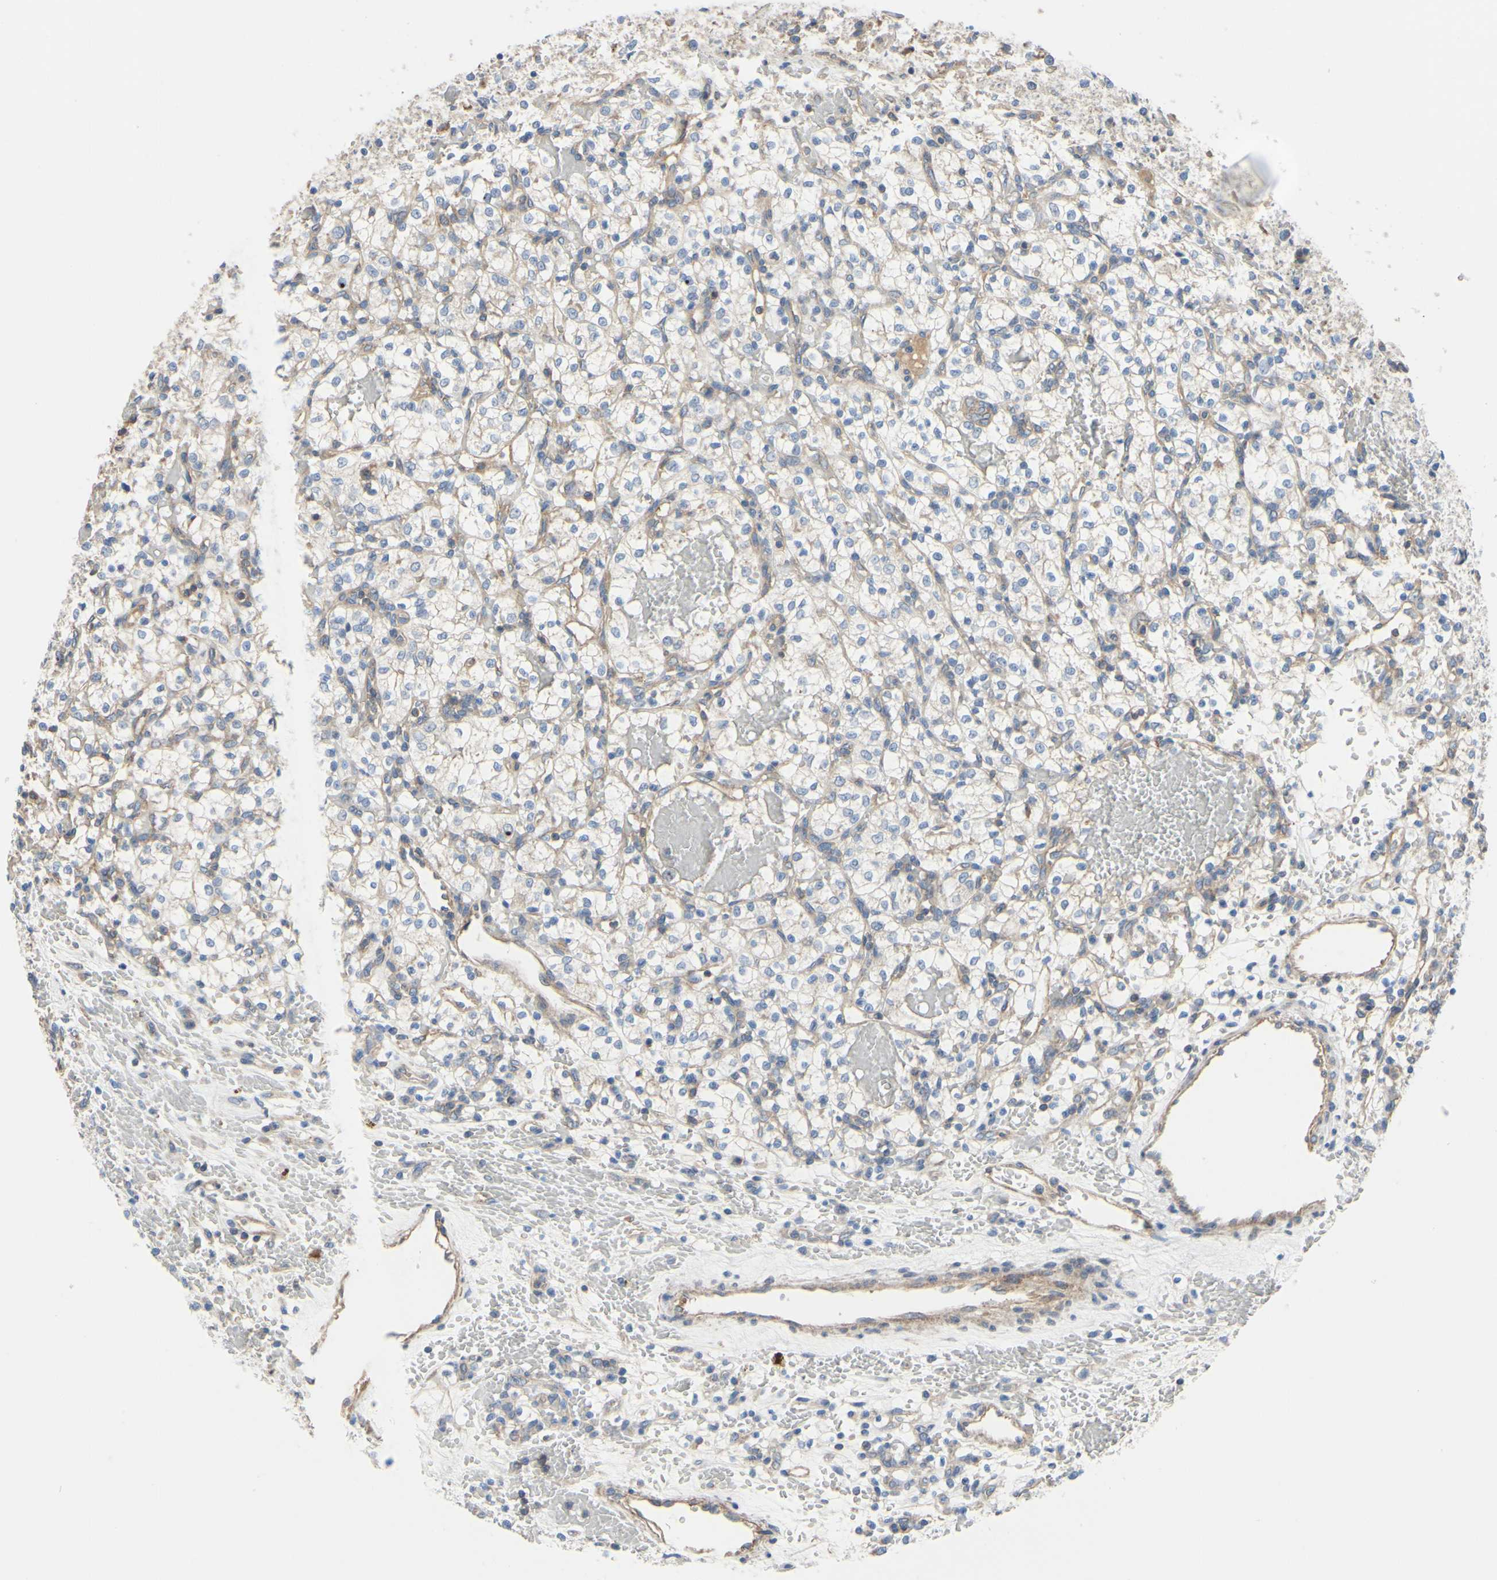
{"staining": {"intensity": "weak", "quantity": "<25%", "location": "cytoplasmic/membranous"}, "tissue": "renal cancer", "cell_type": "Tumor cells", "image_type": "cancer", "snomed": [{"axis": "morphology", "description": "Adenocarcinoma, NOS"}, {"axis": "topography", "description": "Kidney"}], "caption": "Tumor cells are negative for brown protein staining in renal cancer (adenocarcinoma).", "gene": "BECN1", "patient": {"sex": "female", "age": 60}}